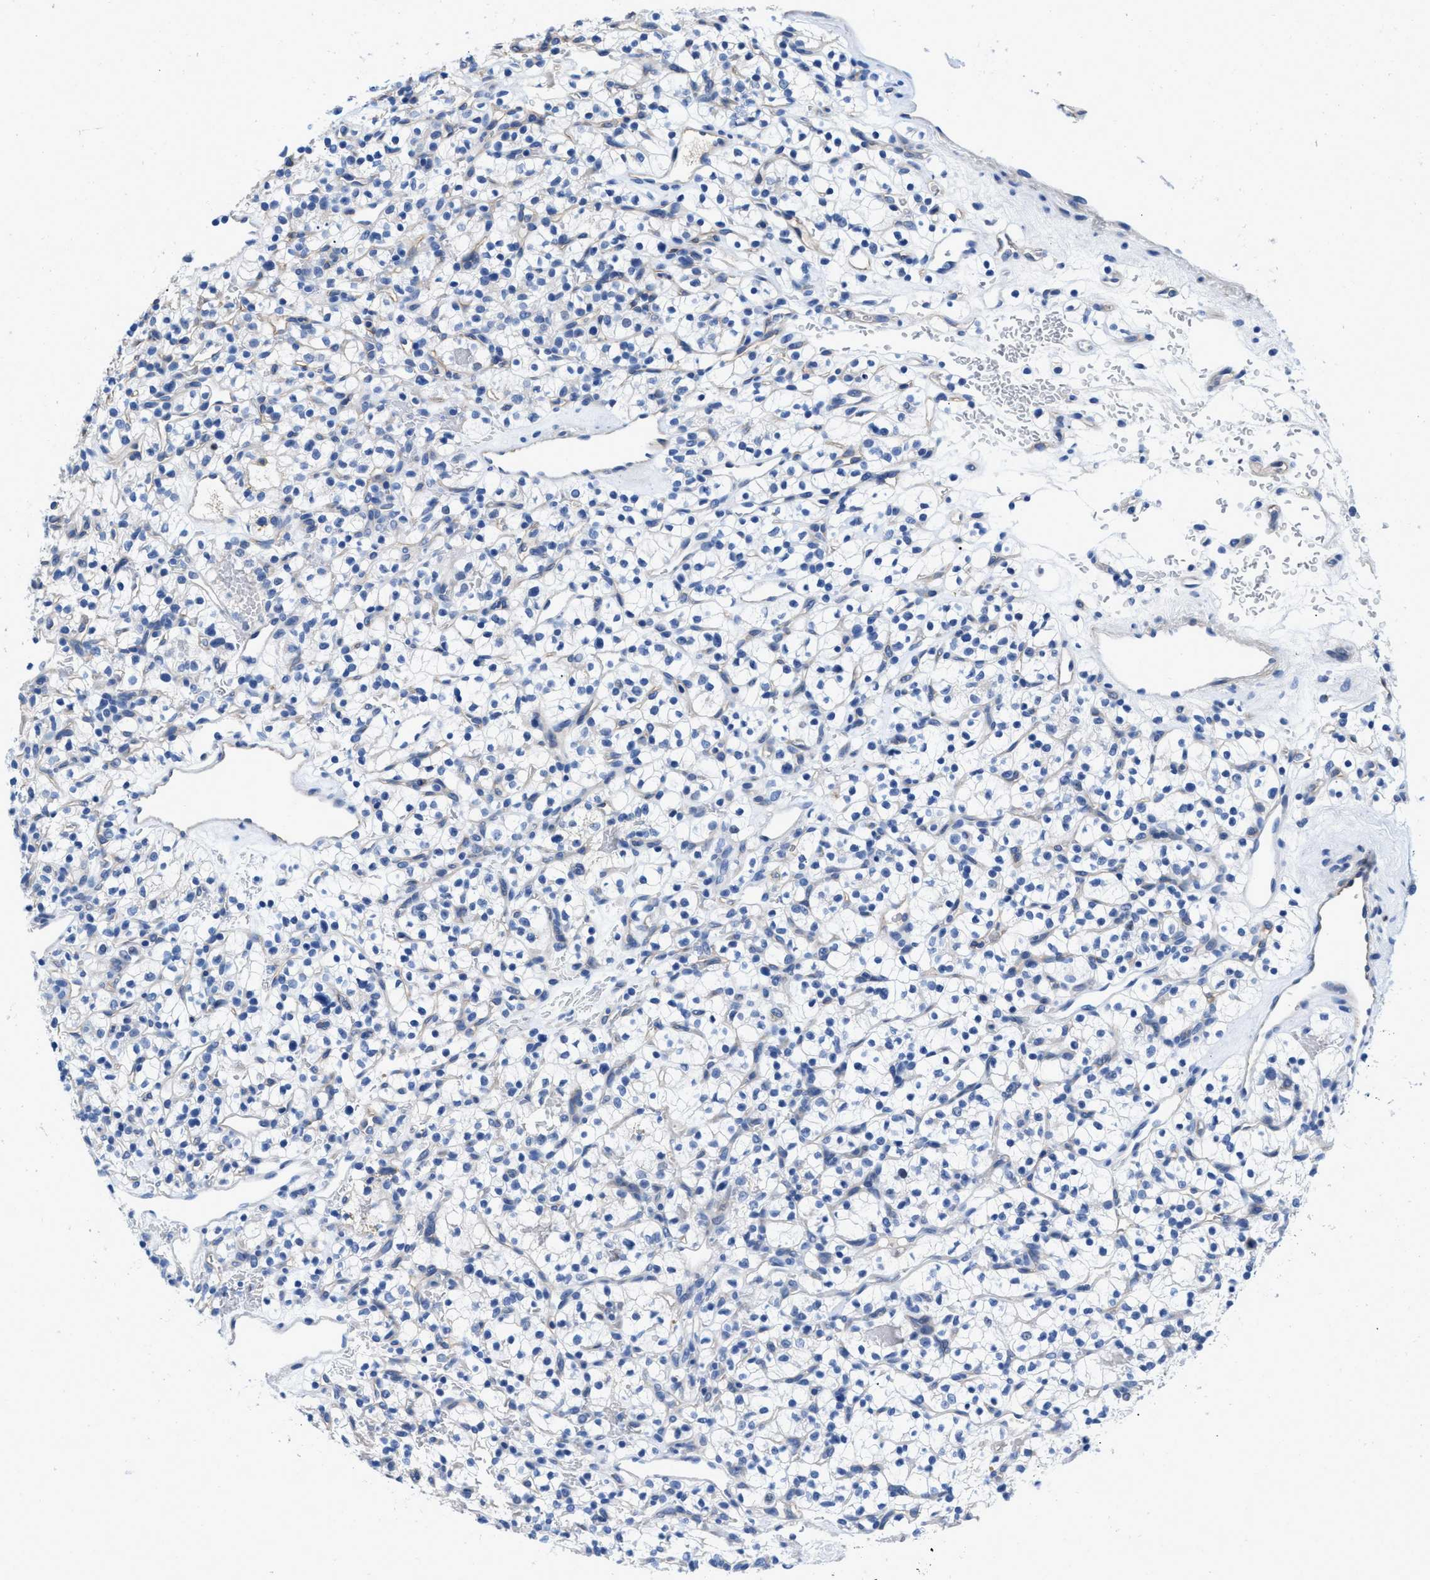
{"staining": {"intensity": "negative", "quantity": "none", "location": "none"}, "tissue": "renal cancer", "cell_type": "Tumor cells", "image_type": "cancer", "snomed": [{"axis": "morphology", "description": "Adenocarcinoma, NOS"}, {"axis": "topography", "description": "Kidney"}], "caption": "High magnification brightfield microscopy of renal adenocarcinoma stained with DAB (brown) and counterstained with hematoxylin (blue): tumor cells show no significant expression.", "gene": "SLFN13", "patient": {"sex": "female", "age": 57}}